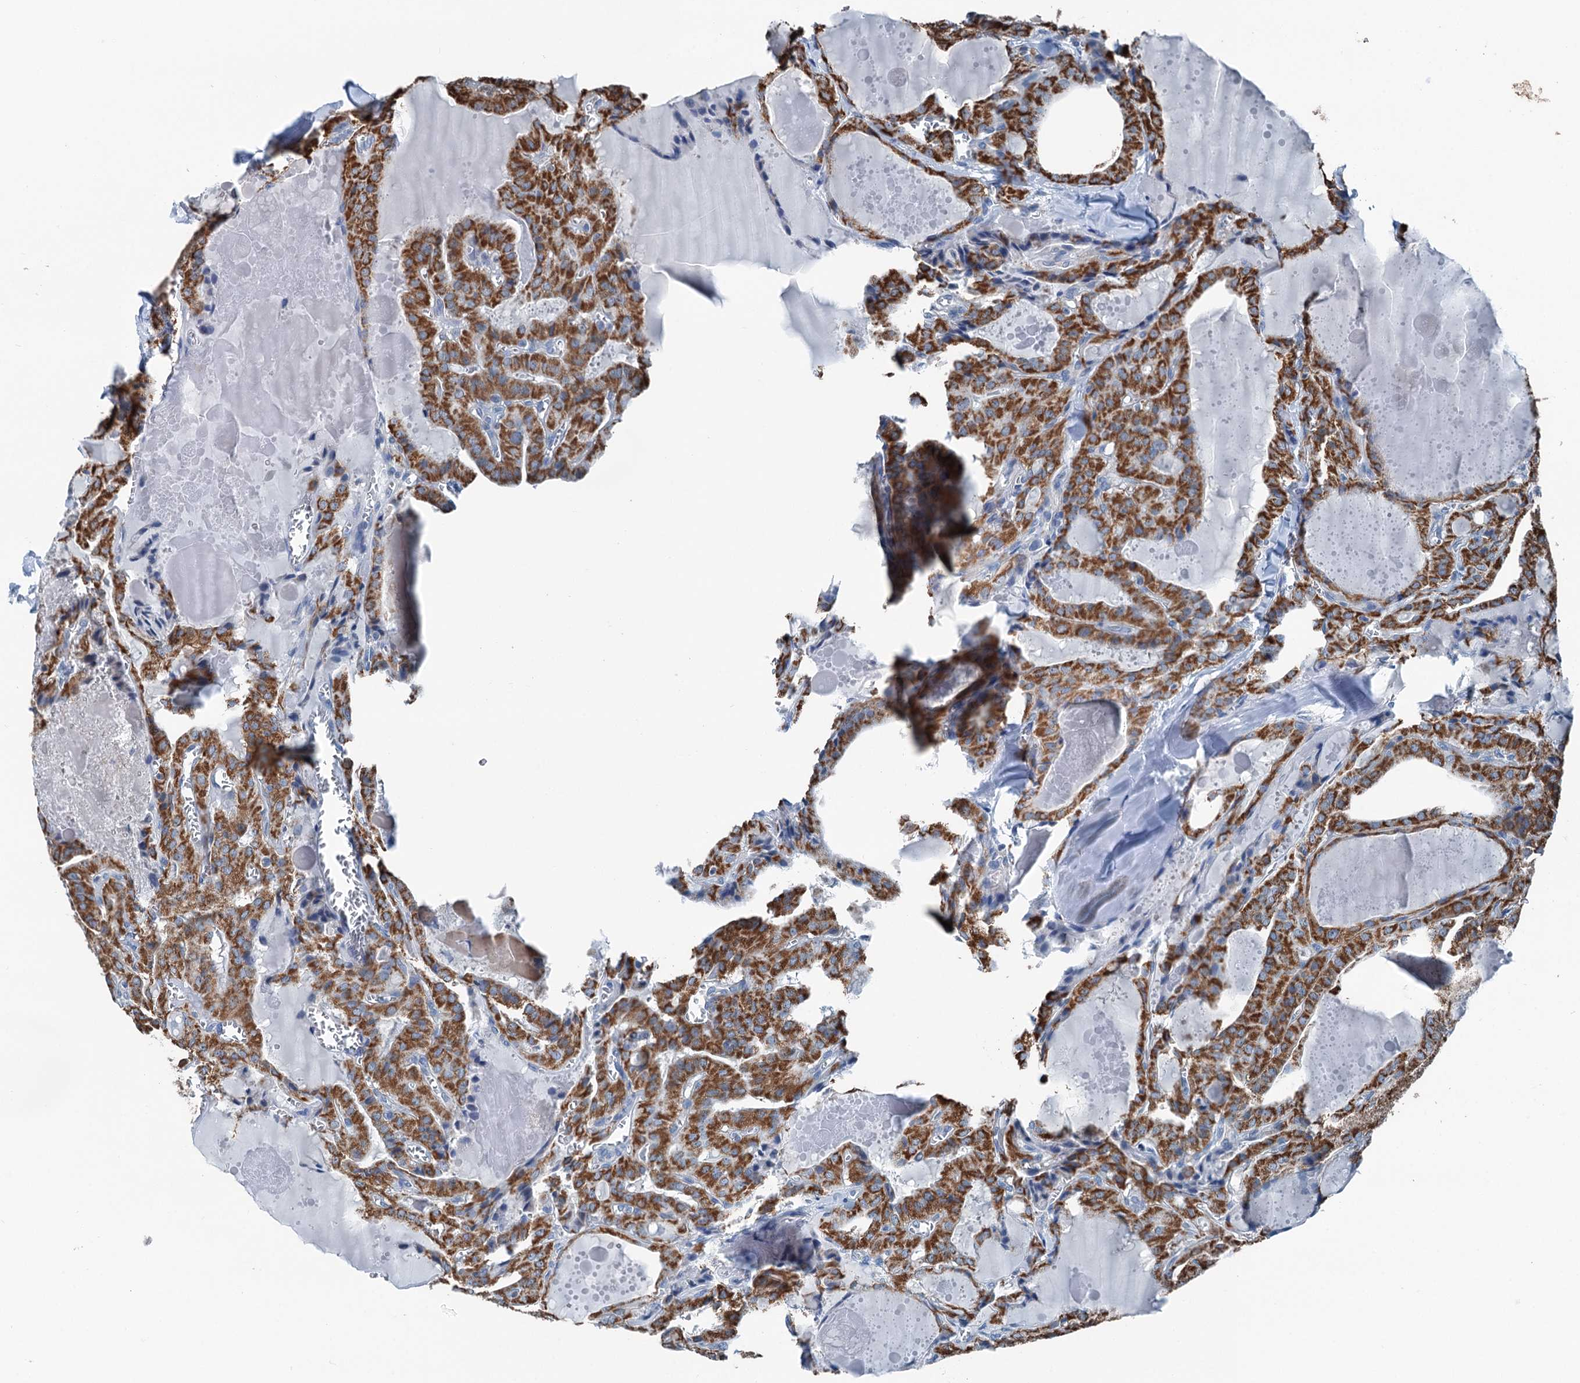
{"staining": {"intensity": "strong", "quantity": ">75%", "location": "cytoplasmic/membranous"}, "tissue": "thyroid cancer", "cell_type": "Tumor cells", "image_type": "cancer", "snomed": [{"axis": "morphology", "description": "Papillary adenocarcinoma, NOS"}, {"axis": "topography", "description": "Thyroid gland"}], "caption": "Approximately >75% of tumor cells in thyroid cancer reveal strong cytoplasmic/membranous protein expression as visualized by brown immunohistochemical staining.", "gene": "TRPT1", "patient": {"sex": "male", "age": 52}}